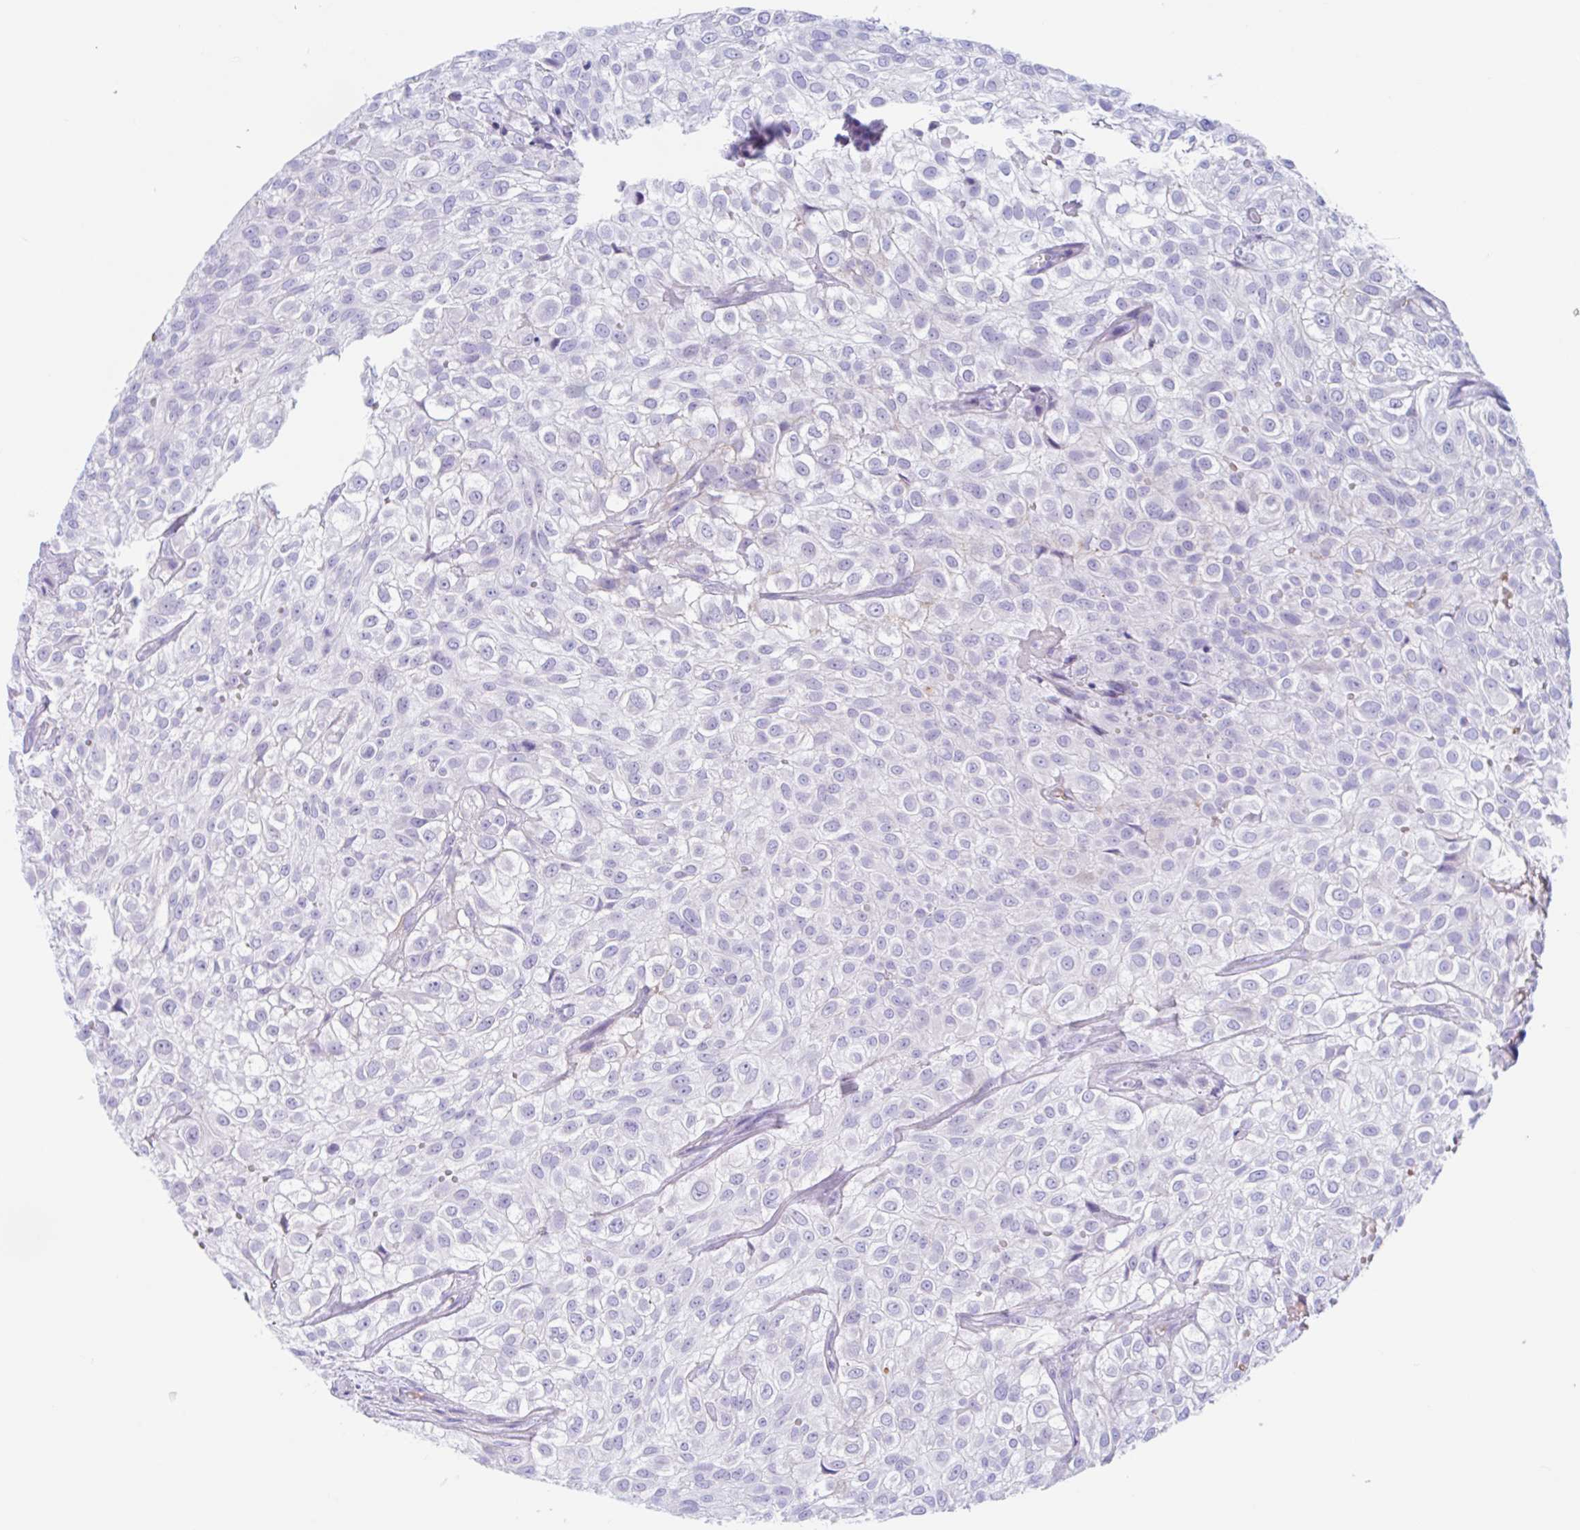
{"staining": {"intensity": "negative", "quantity": "none", "location": "none"}, "tissue": "urothelial cancer", "cell_type": "Tumor cells", "image_type": "cancer", "snomed": [{"axis": "morphology", "description": "Urothelial carcinoma, High grade"}, {"axis": "topography", "description": "Urinary bladder"}], "caption": "Immunohistochemistry image of human urothelial cancer stained for a protein (brown), which demonstrates no positivity in tumor cells. (Stains: DAB IHC with hematoxylin counter stain, Microscopy: brightfield microscopy at high magnification).", "gene": "ANKRD9", "patient": {"sex": "male", "age": 56}}